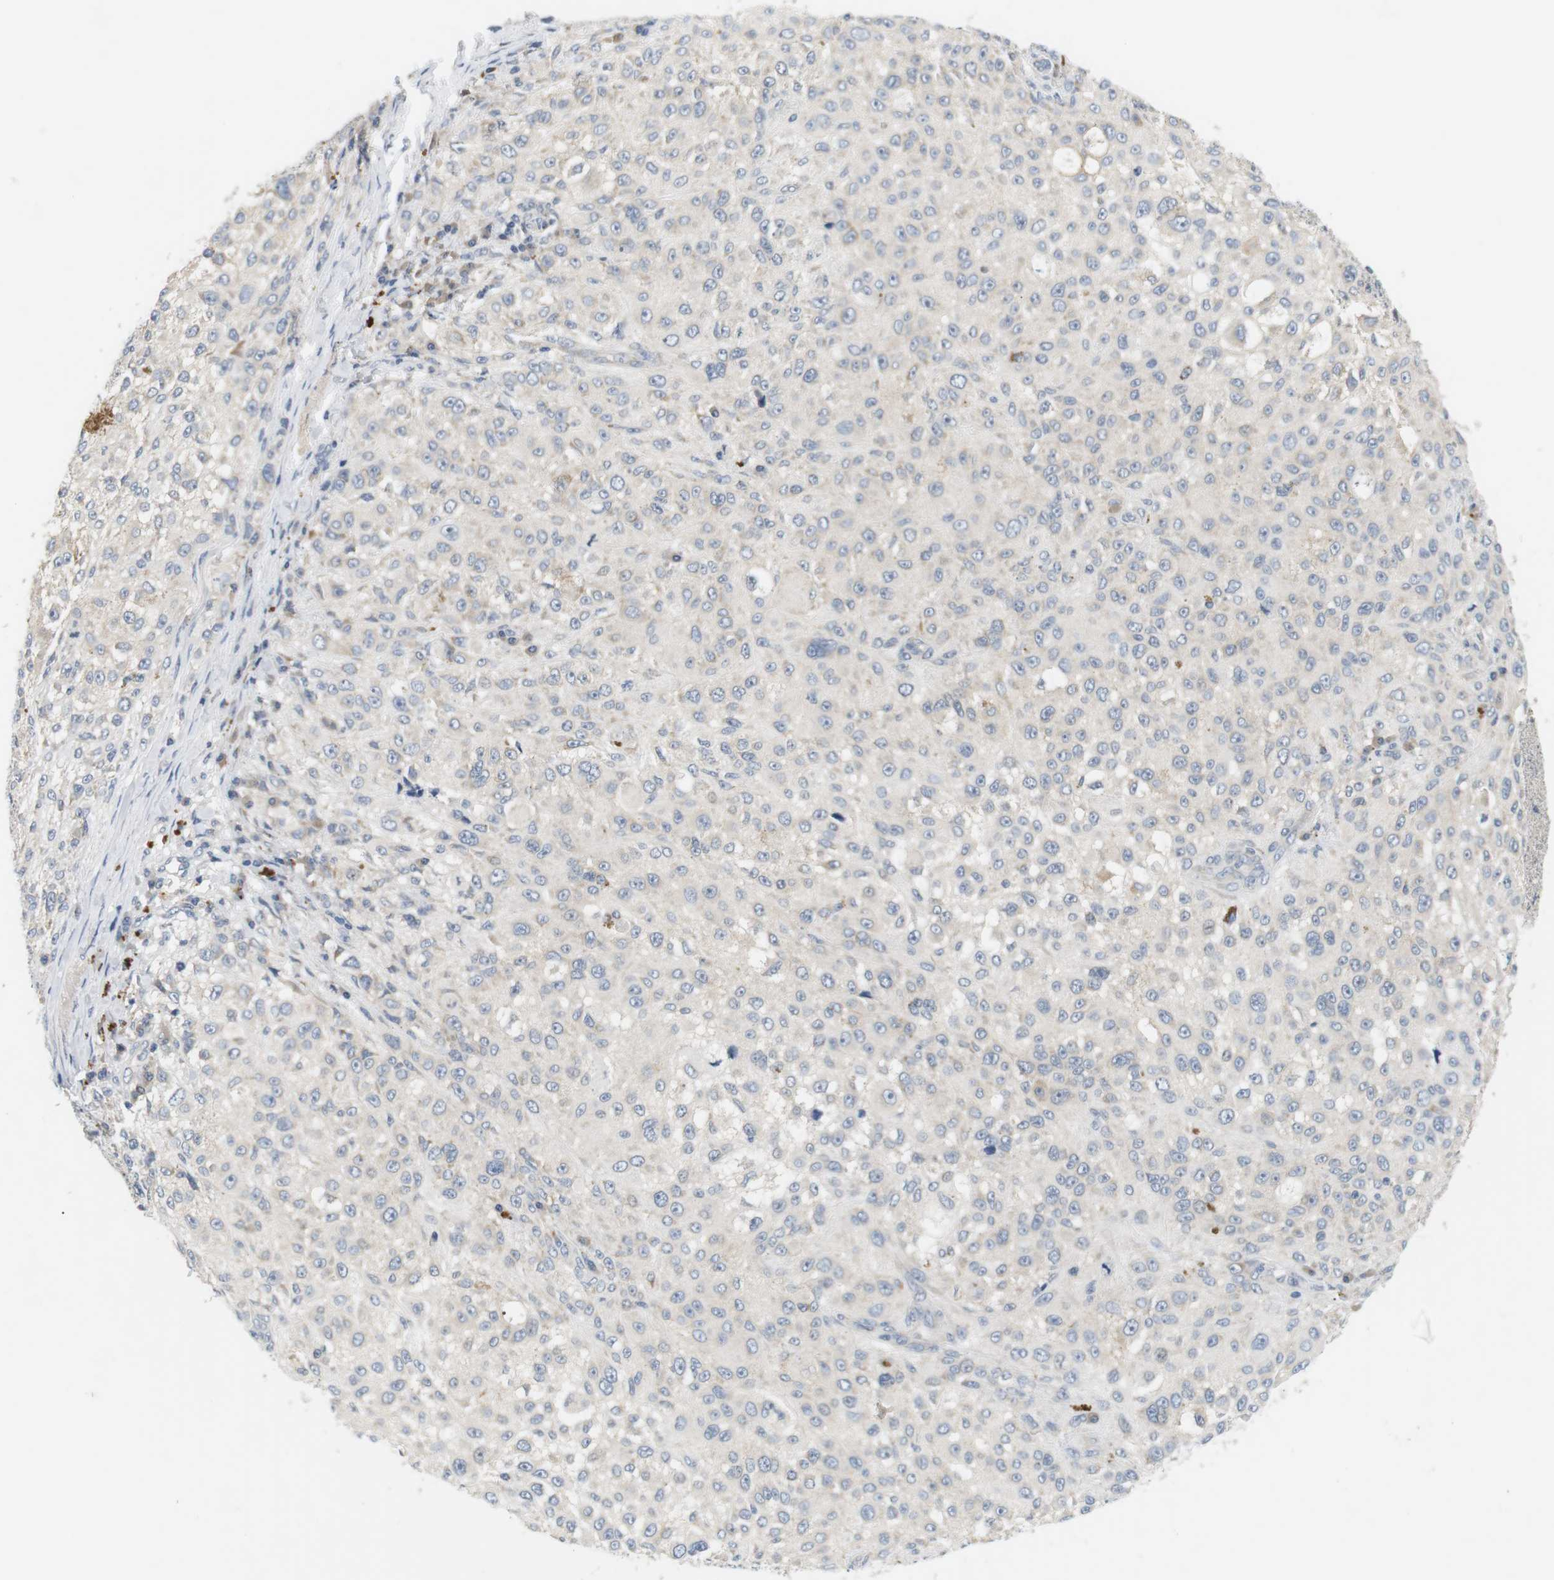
{"staining": {"intensity": "negative", "quantity": "none", "location": "none"}, "tissue": "melanoma", "cell_type": "Tumor cells", "image_type": "cancer", "snomed": [{"axis": "morphology", "description": "Necrosis, NOS"}, {"axis": "morphology", "description": "Malignant melanoma, NOS"}, {"axis": "topography", "description": "Skin"}], "caption": "Micrograph shows no significant protein expression in tumor cells of melanoma.", "gene": "EVA1C", "patient": {"sex": "female", "age": 87}}